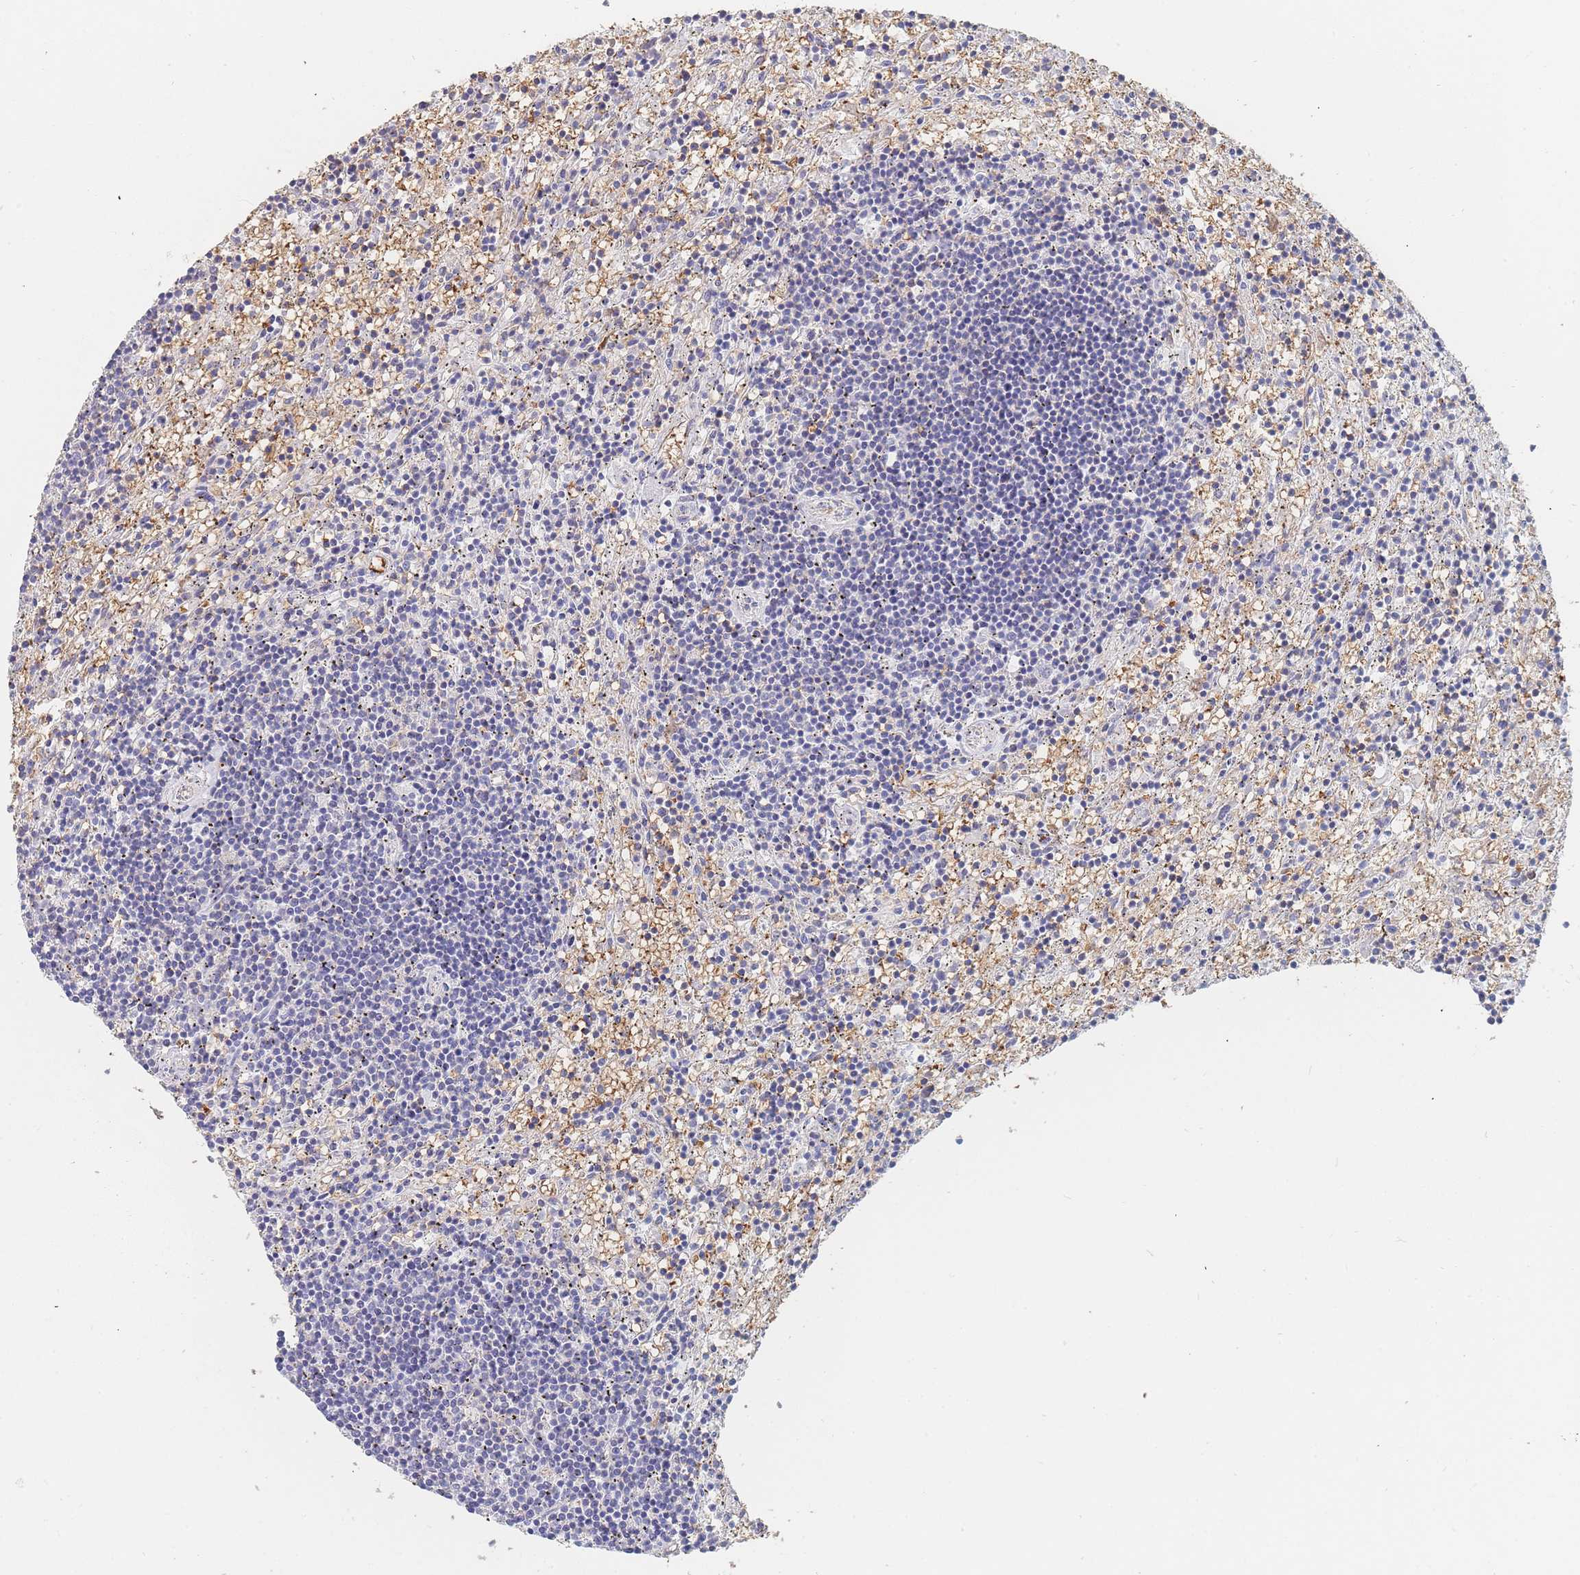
{"staining": {"intensity": "negative", "quantity": "none", "location": "none"}, "tissue": "lymphoma", "cell_type": "Tumor cells", "image_type": "cancer", "snomed": [{"axis": "morphology", "description": "Malignant lymphoma, non-Hodgkin's type, Low grade"}, {"axis": "topography", "description": "Spleen"}], "caption": "A high-resolution photomicrograph shows immunohistochemistry (IHC) staining of low-grade malignant lymphoma, non-Hodgkin's type, which shows no significant expression in tumor cells.", "gene": "SLC2A1", "patient": {"sex": "male", "age": 76}}